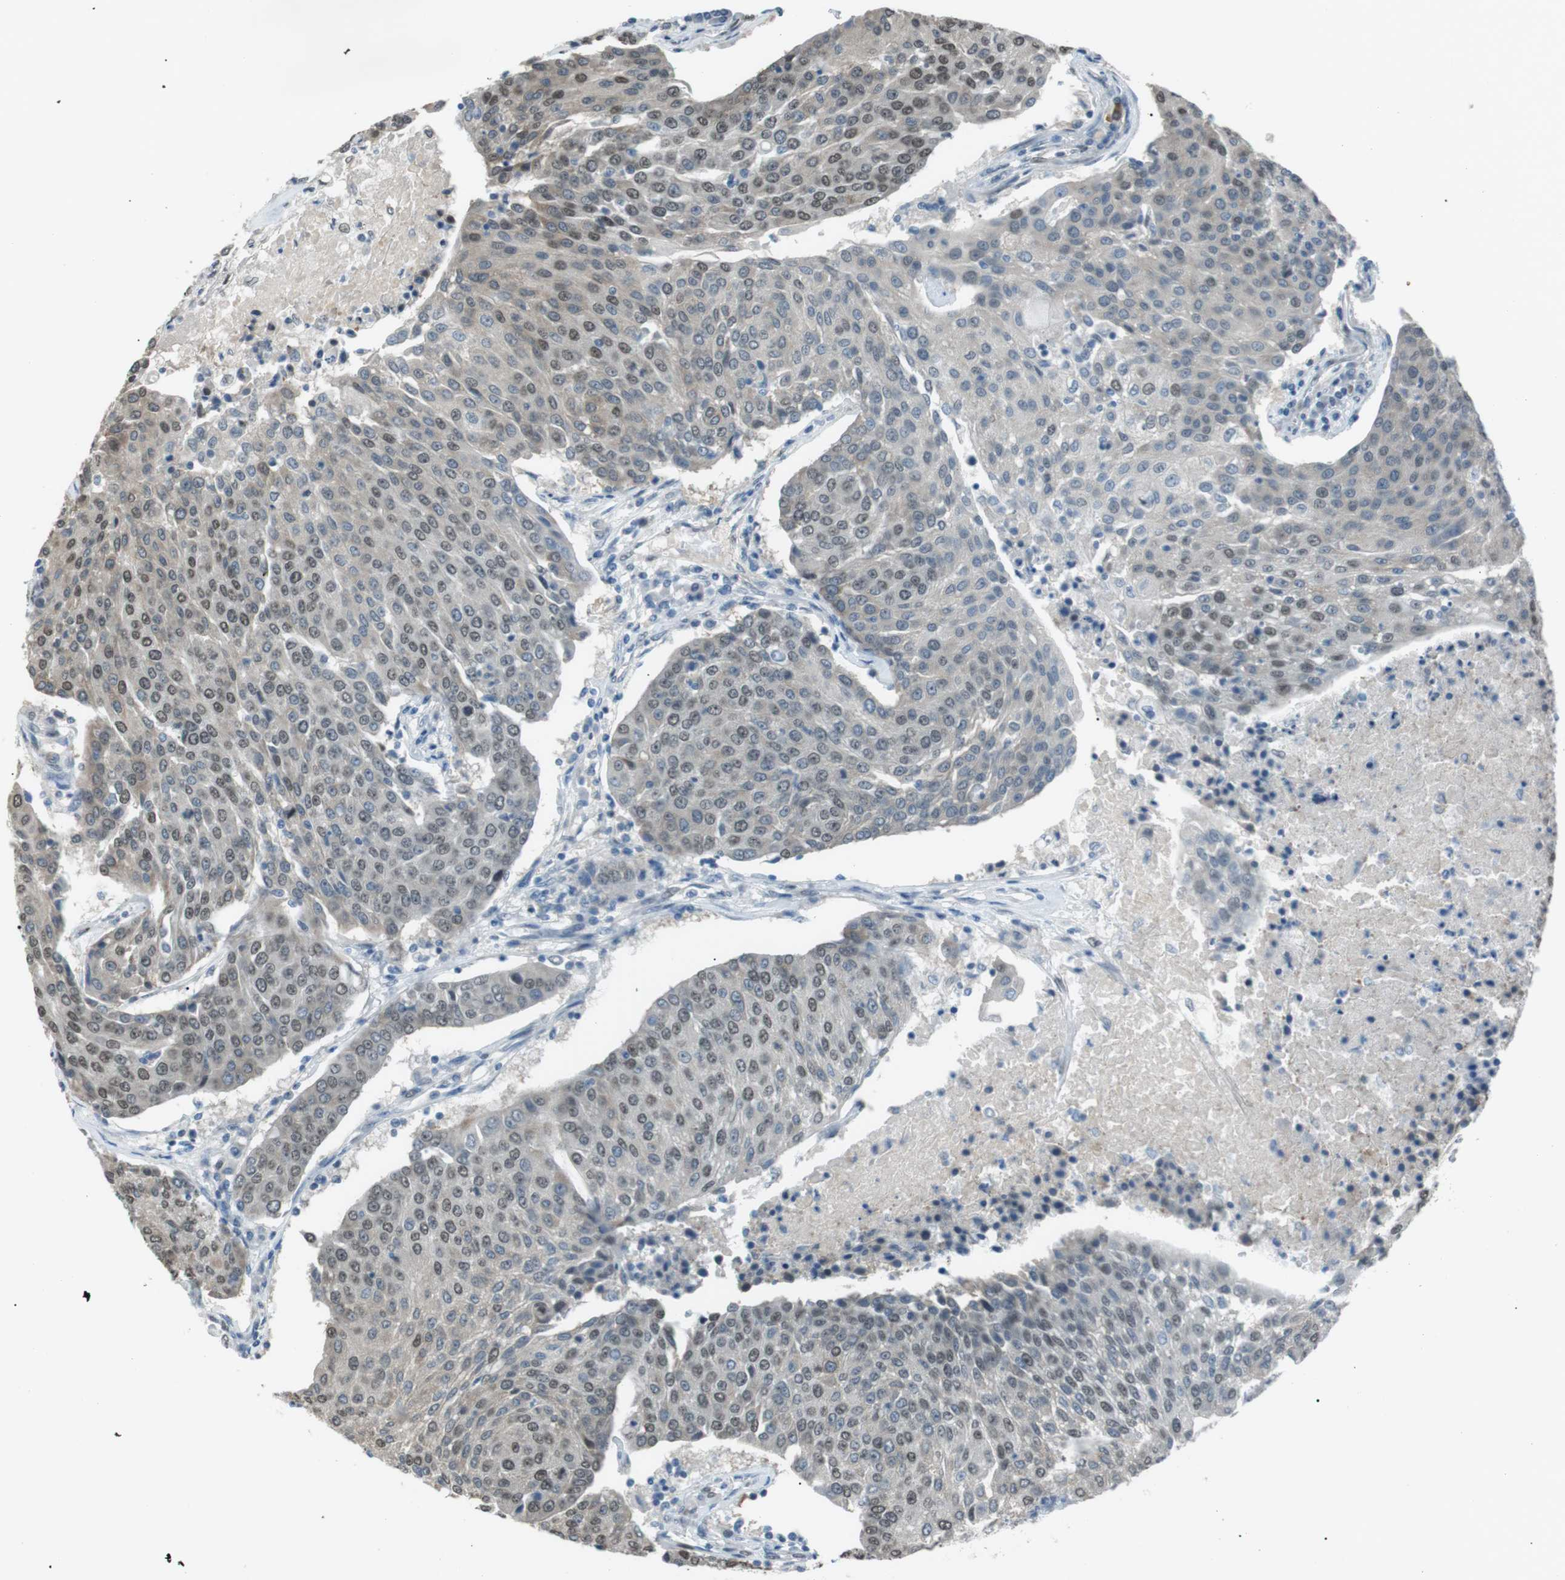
{"staining": {"intensity": "weak", "quantity": "25%-75%", "location": "nuclear"}, "tissue": "urothelial cancer", "cell_type": "Tumor cells", "image_type": "cancer", "snomed": [{"axis": "morphology", "description": "Urothelial carcinoma, High grade"}, {"axis": "topography", "description": "Urinary bladder"}], "caption": "About 25%-75% of tumor cells in urothelial cancer show weak nuclear protein positivity as visualized by brown immunohistochemical staining.", "gene": "SRPK2", "patient": {"sex": "female", "age": 85}}